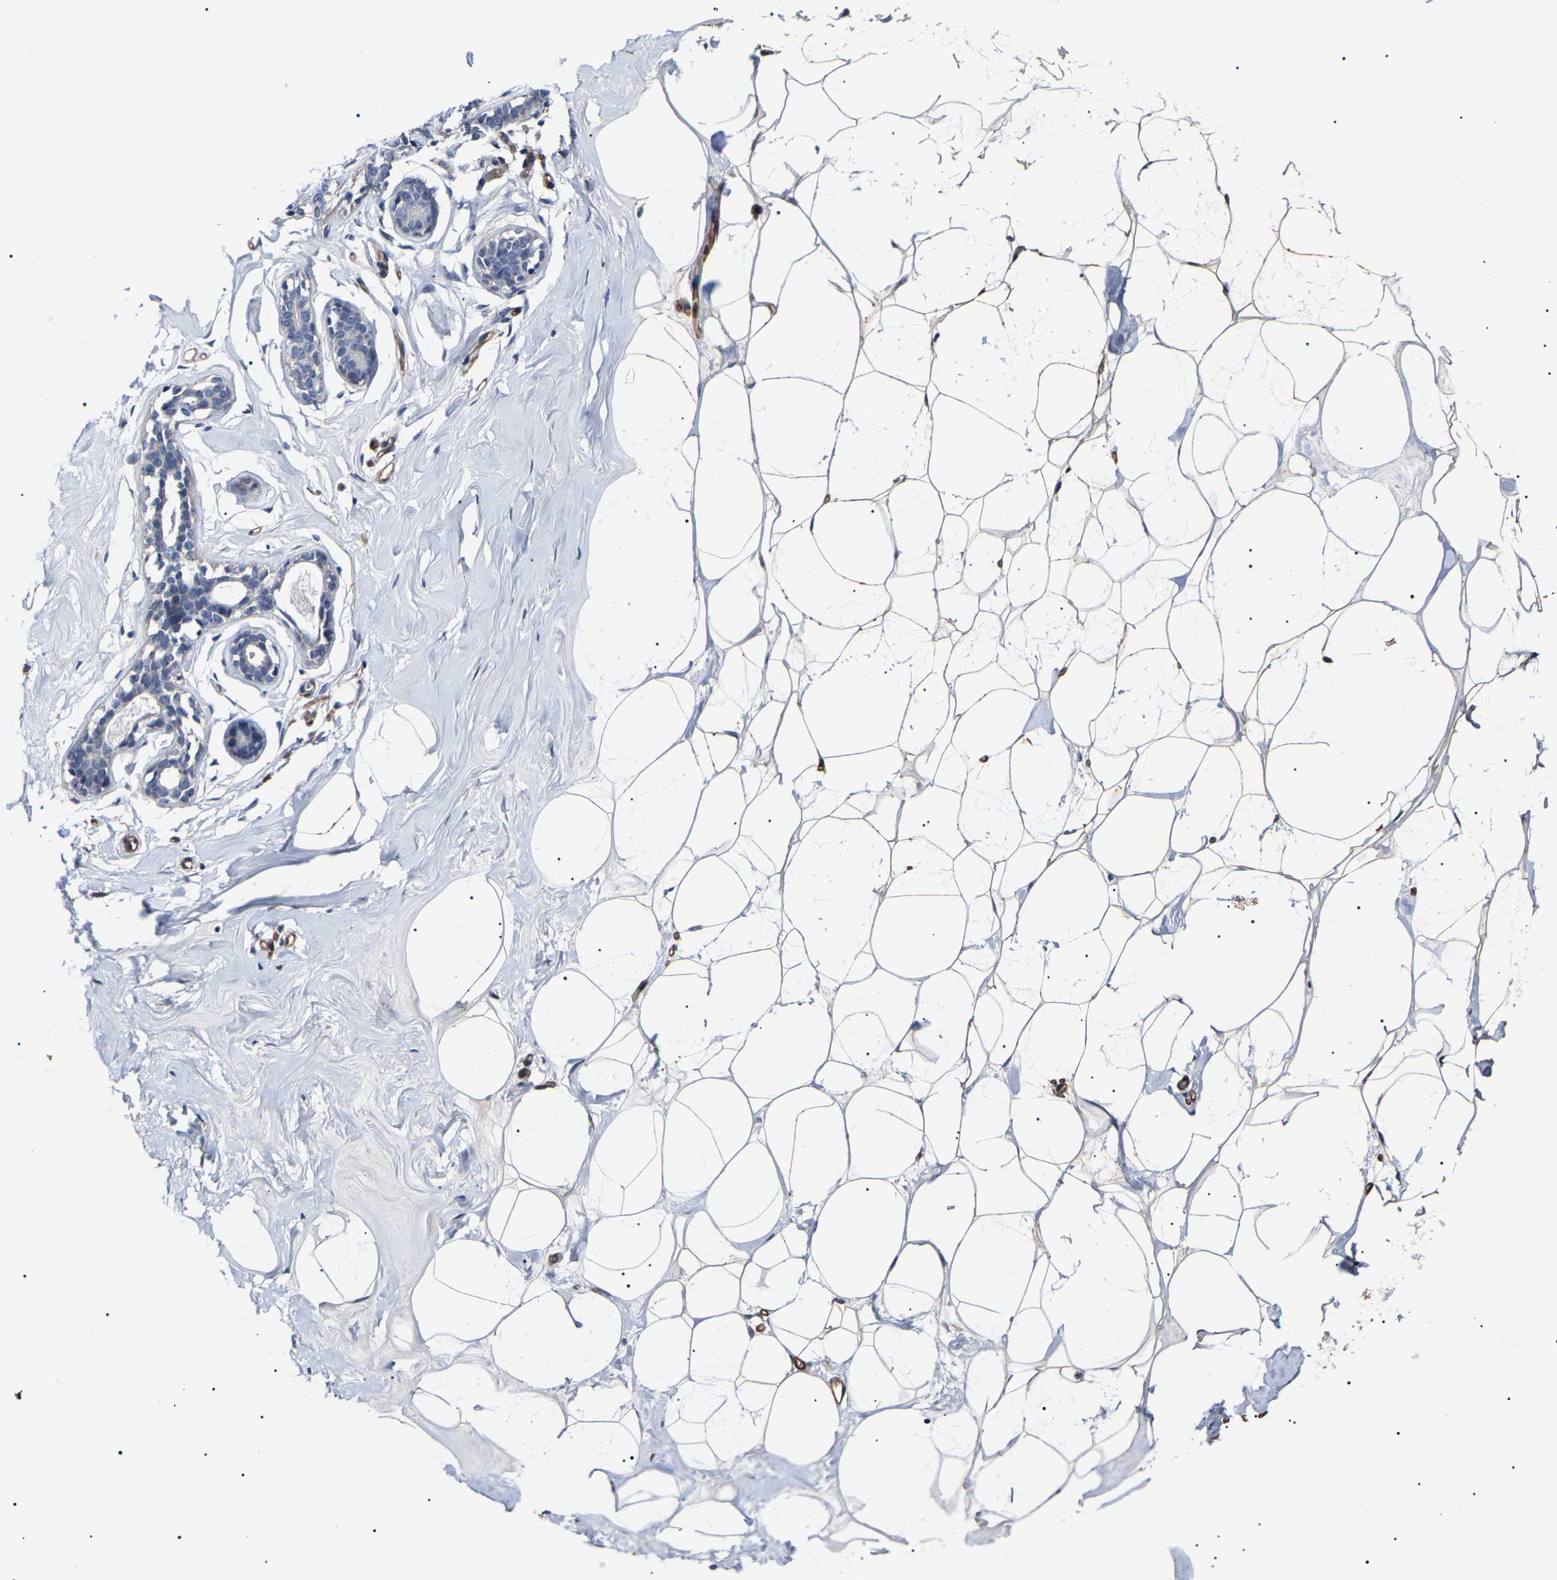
{"staining": {"intensity": "moderate", "quantity": ">75%", "location": "cytoplasmic/membranous"}, "tissue": "adipose tissue", "cell_type": "Adipocytes", "image_type": "normal", "snomed": [{"axis": "morphology", "description": "Normal tissue, NOS"}, {"axis": "morphology", "description": "Fibrosis, NOS"}, {"axis": "topography", "description": "Breast"}, {"axis": "topography", "description": "Adipose tissue"}], "caption": "High-magnification brightfield microscopy of benign adipose tissue stained with DAB (3,3'-diaminobenzidine) (brown) and counterstained with hematoxylin (blue). adipocytes exhibit moderate cytoplasmic/membranous expression is appreciated in approximately>75% of cells.", "gene": "KLHL42", "patient": {"sex": "female", "age": 39}}